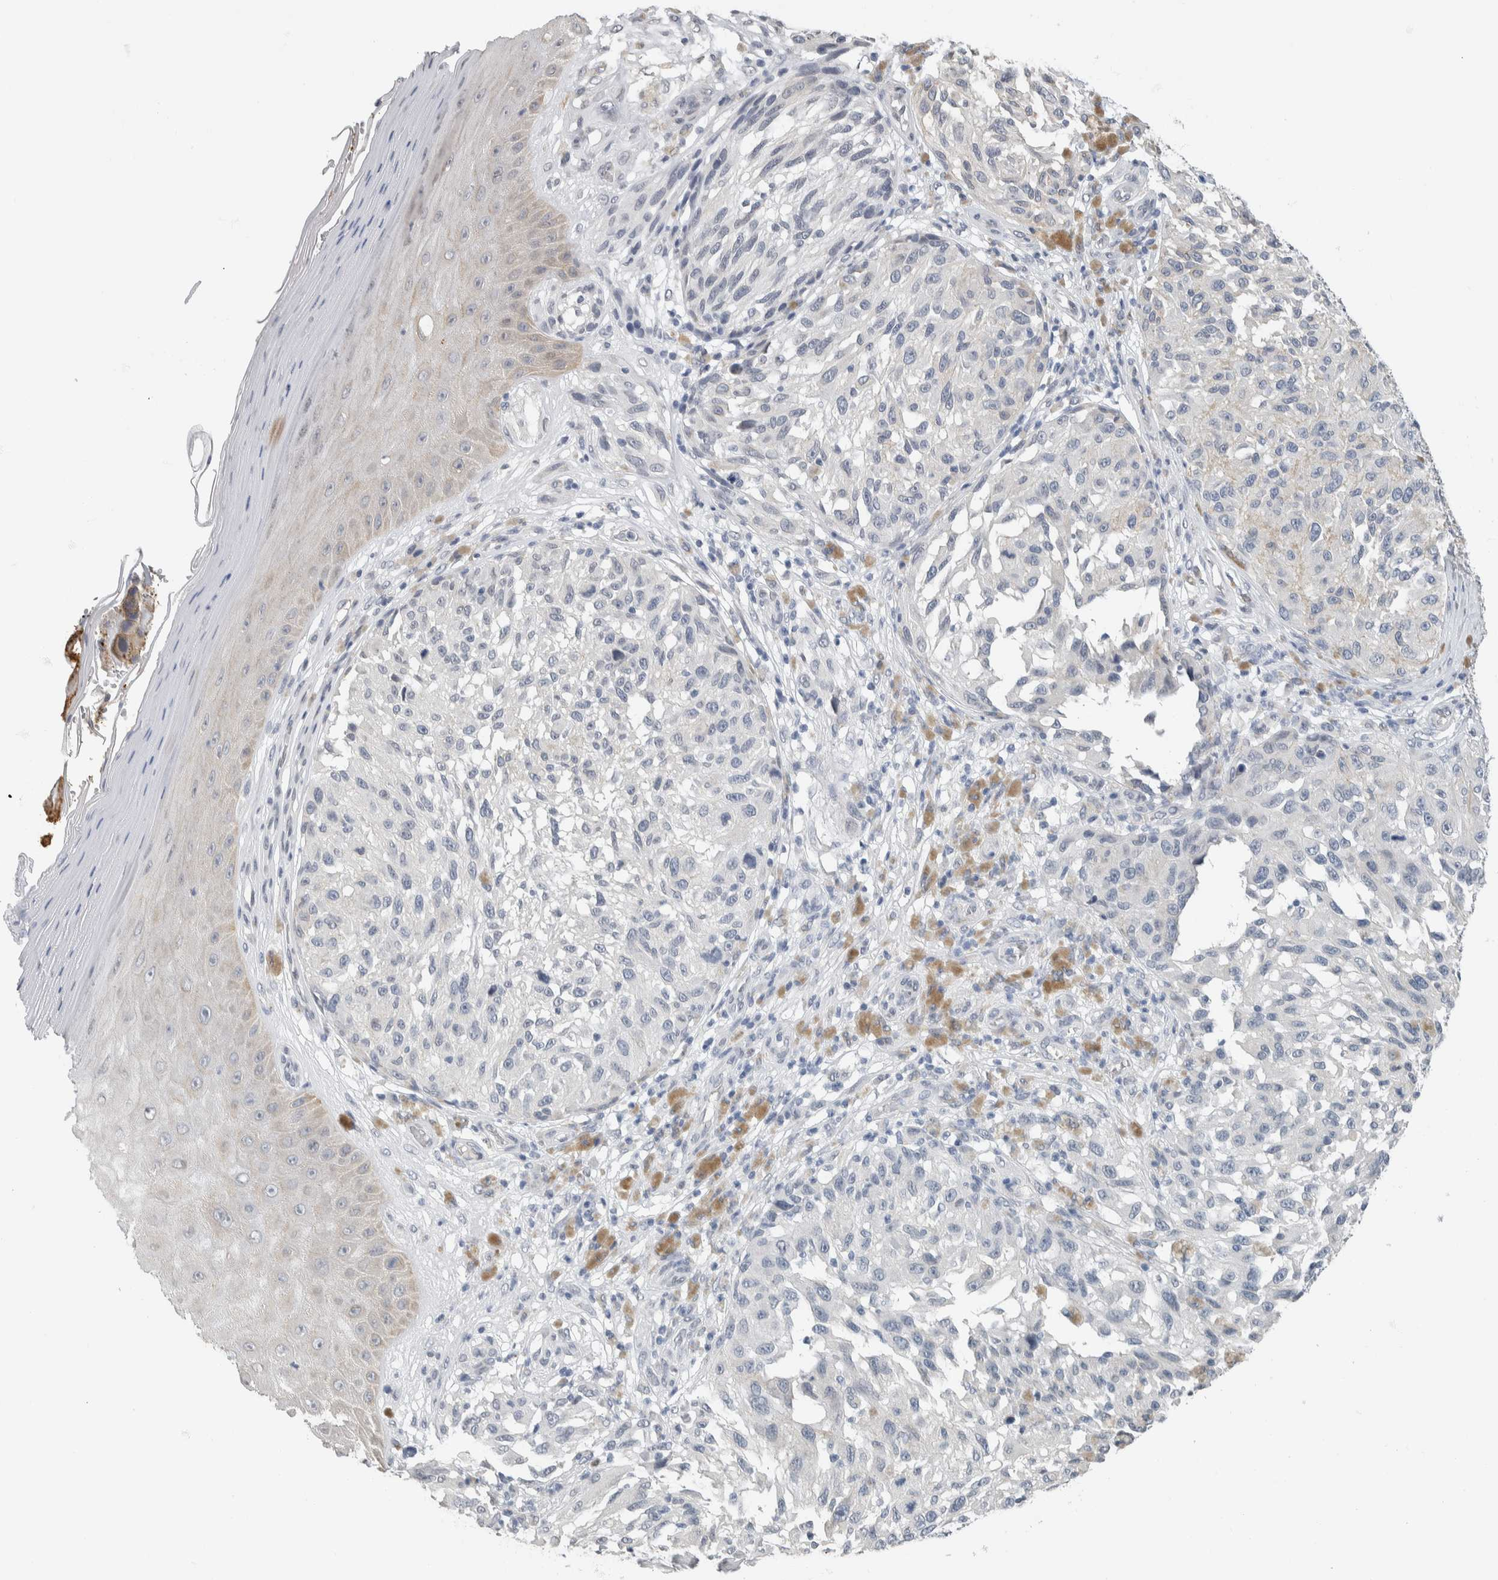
{"staining": {"intensity": "negative", "quantity": "none", "location": "none"}, "tissue": "melanoma", "cell_type": "Tumor cells", "image_type": "cancer", "snomed": [{"axis": "morphology", "description": "Malignant melanoma, NOS"}, {"axis": "topography", "description": "Skin"}], "caption": "Tumor cells are negative for protein expression in human melanoma.", "gene": "NEFM", "patient": {"sex": "female", "age": 73}}